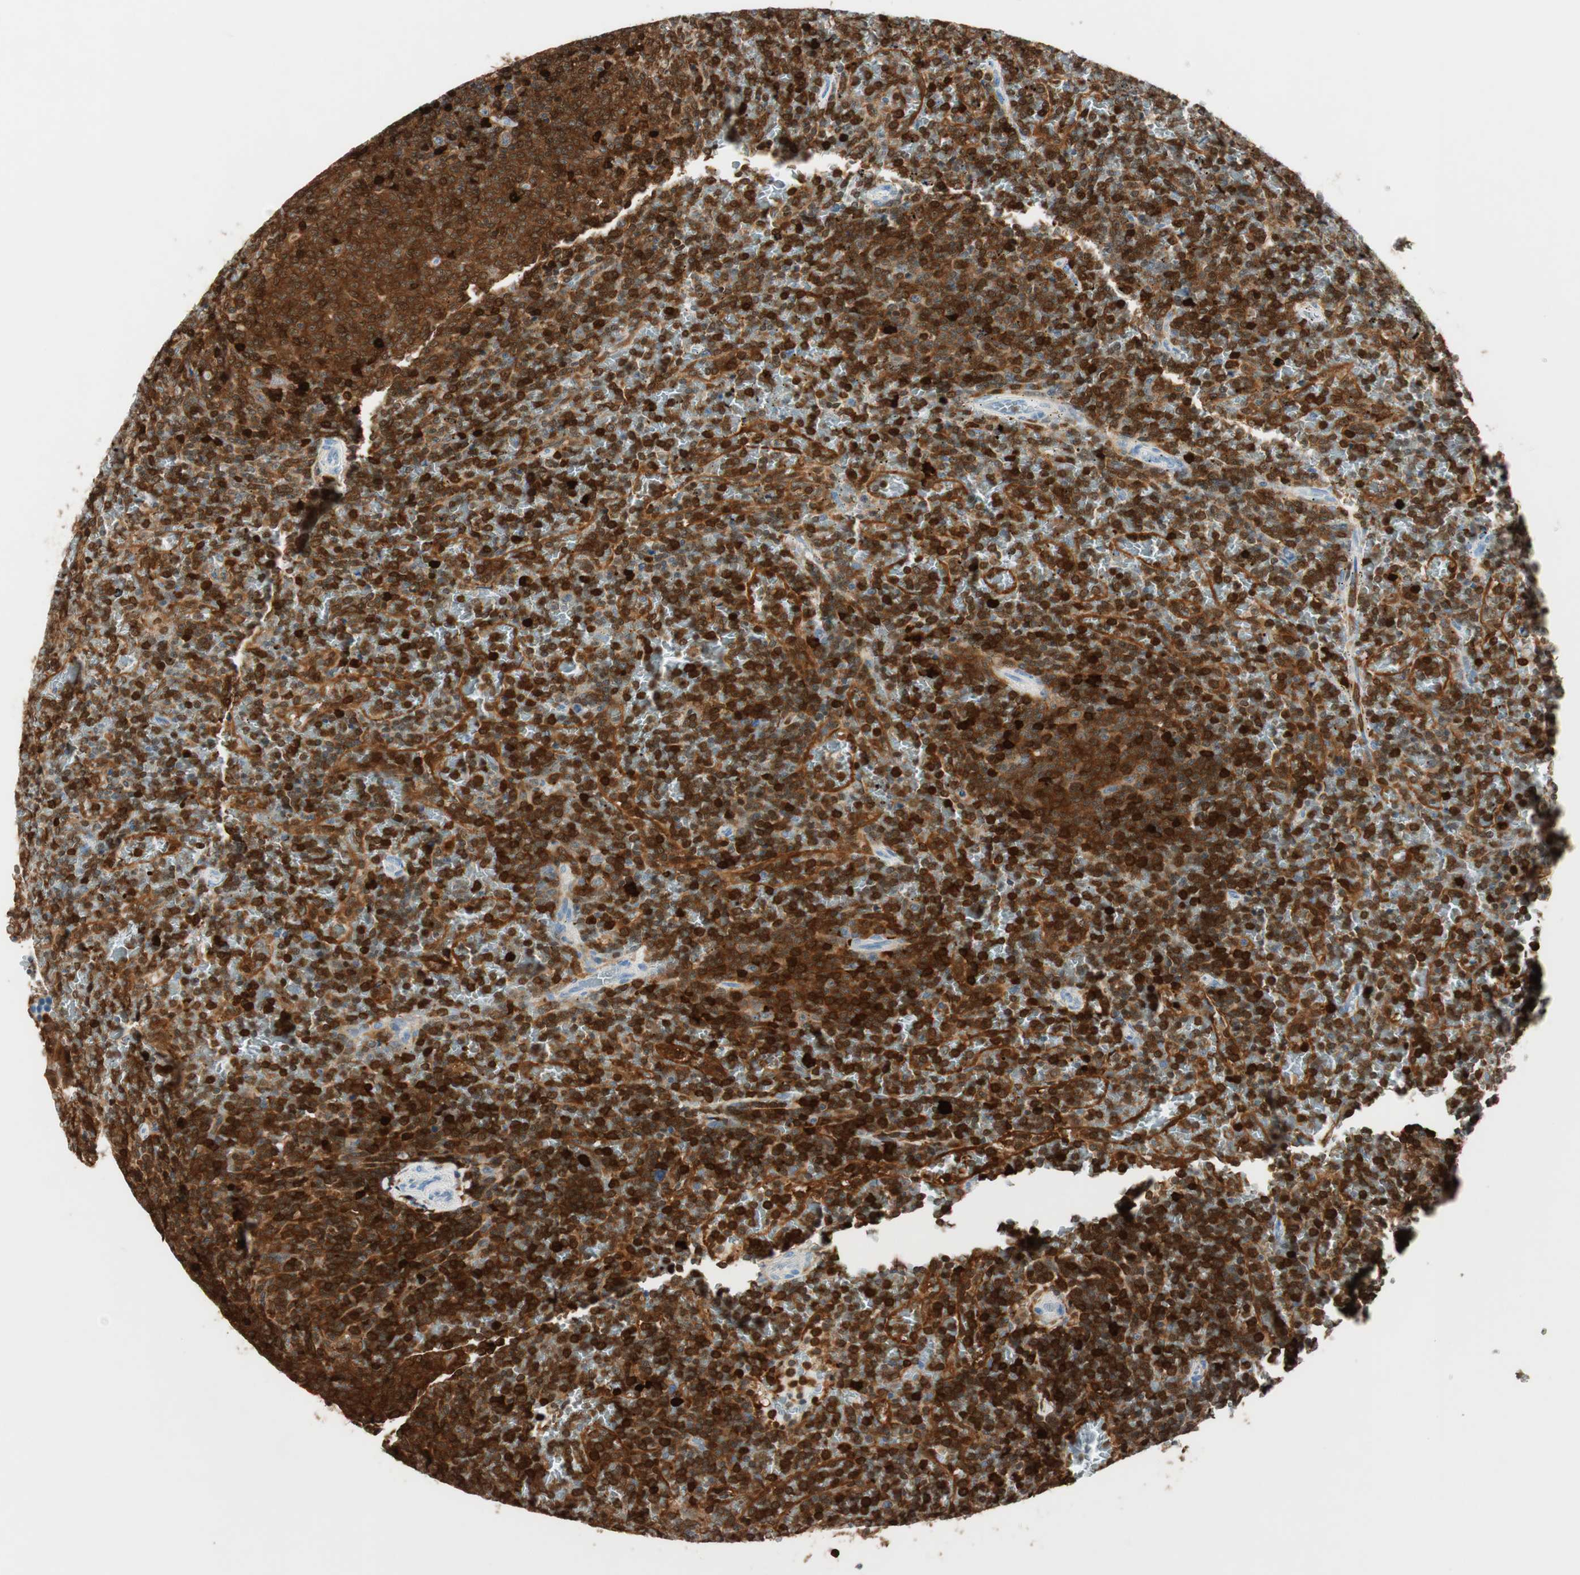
{"staining": {"intensity": "strong", "quantity": ">75%", "location": "cytoplasmic/membranous,nuclear"}, "tissue": "lymphoma", "cell_type": "Tumor cells", "image_type": "cancer", "snomed": [{"axis": "morphology", "description": "Malignant lymphoma, non-Hodgkin's type, Low grade"}, {"axis": "topography", "description": "Spleen"}], "caption": "An image of lymphoma stained for a protein reveals strong cytoplasmic/membranous and nuclear brown staining in tumor cells. (Brightfield microscopy of DAB IHC at high magnification).", "gene": "COTL1", "patient": {"sex": "female", "age": 77}}